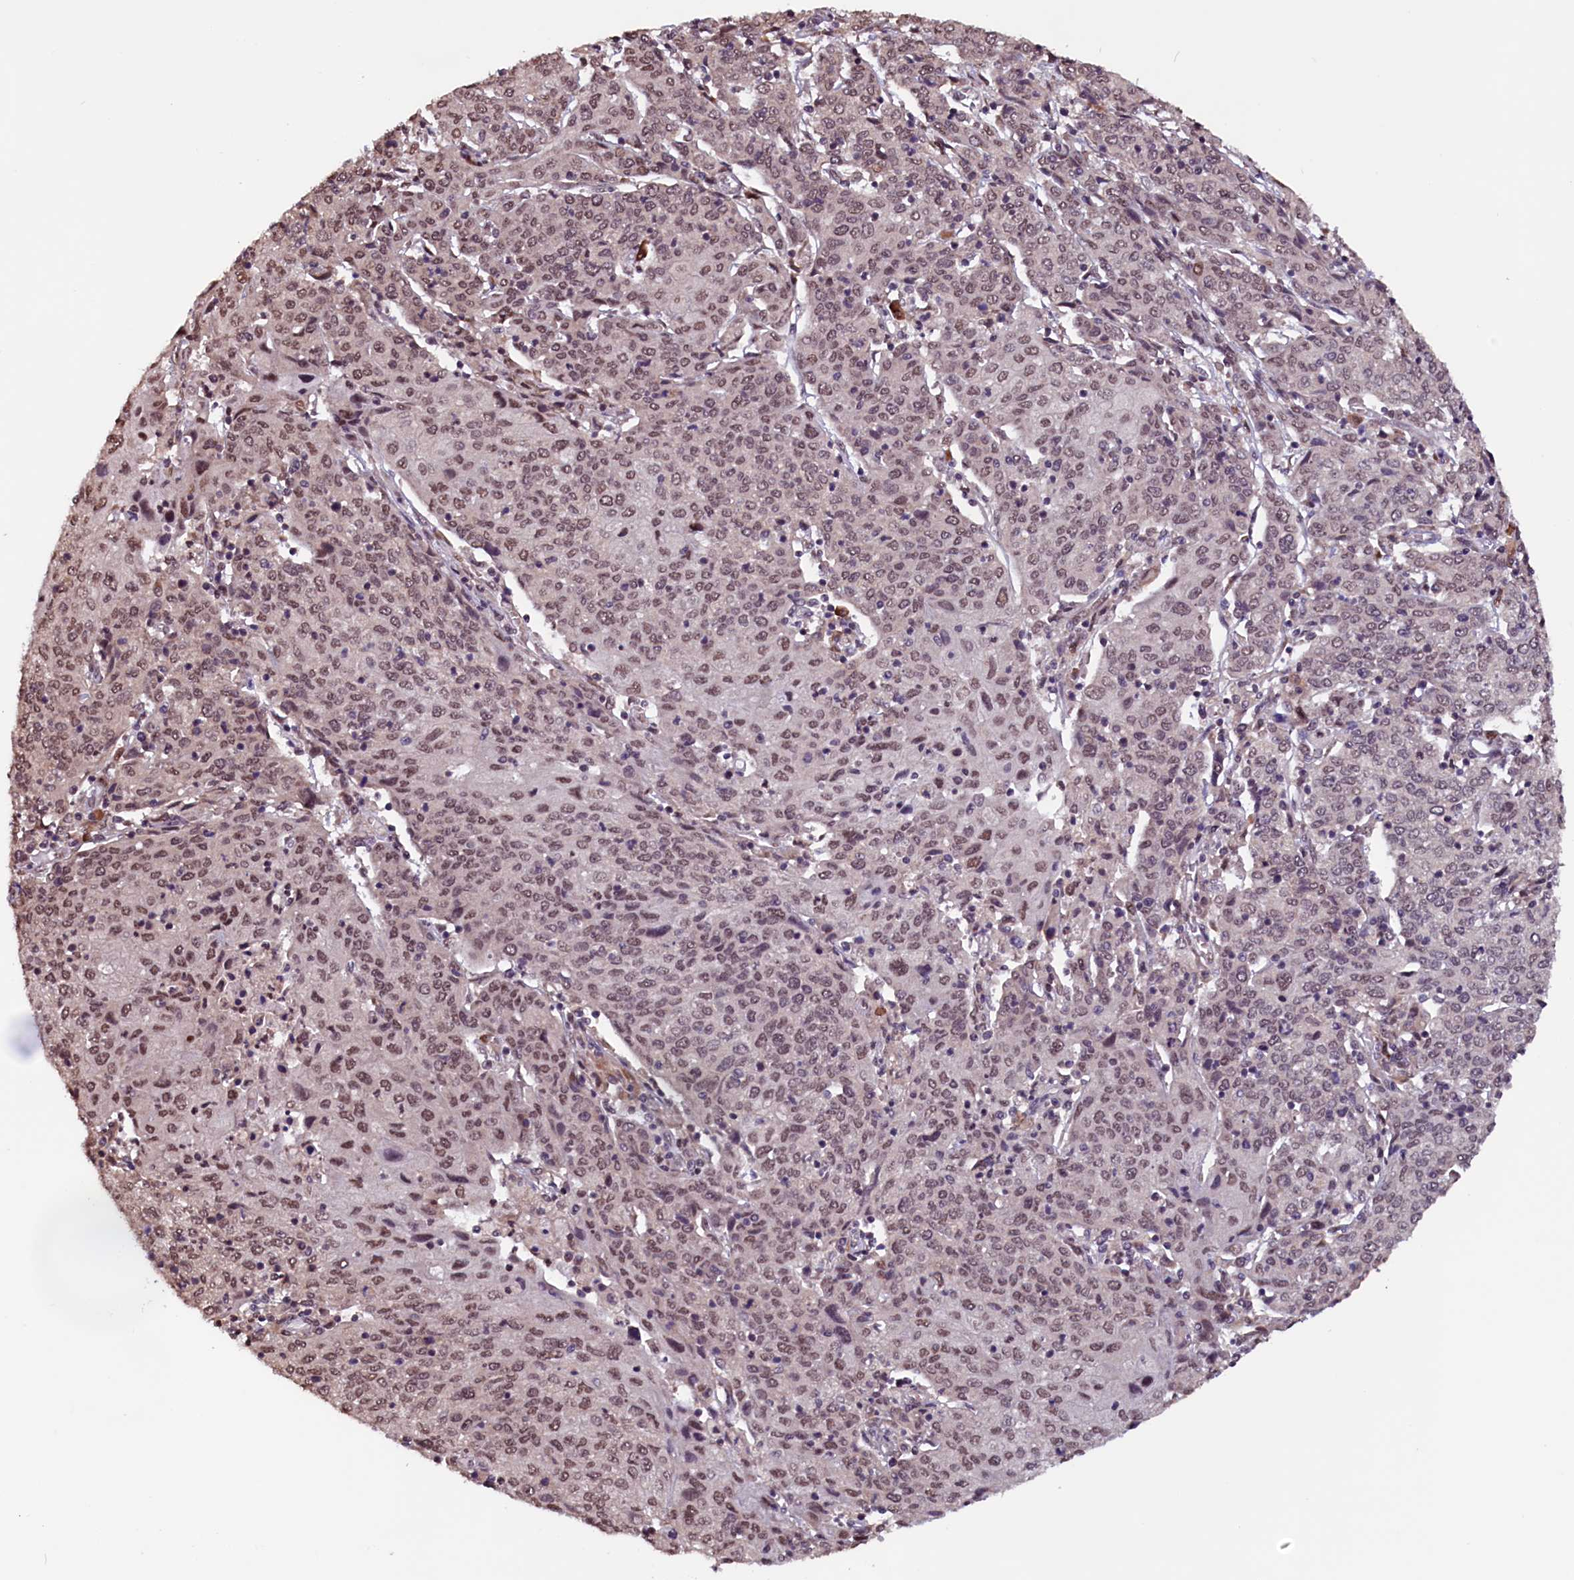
{"staining": {"intensity": "moderate", "quantity": ">75%", "location": "nuclear"}, "tissue": "cervical cancer", "cell_type": "Tumor cells", "image_type": "cancer", "snomed": [{"axis": "morphology", "description": "Squamous cell carcinoma, NOS"}, {"axis": "topography", "description": "Cervix"}], "caption": "Immunohistochemical staining of cervical cancer shows medium levels of moderate nuclear protein staining in about >75% of tumor cells.", "gene": "RNMT", "patient": {"sex": "female", "age": 67}}